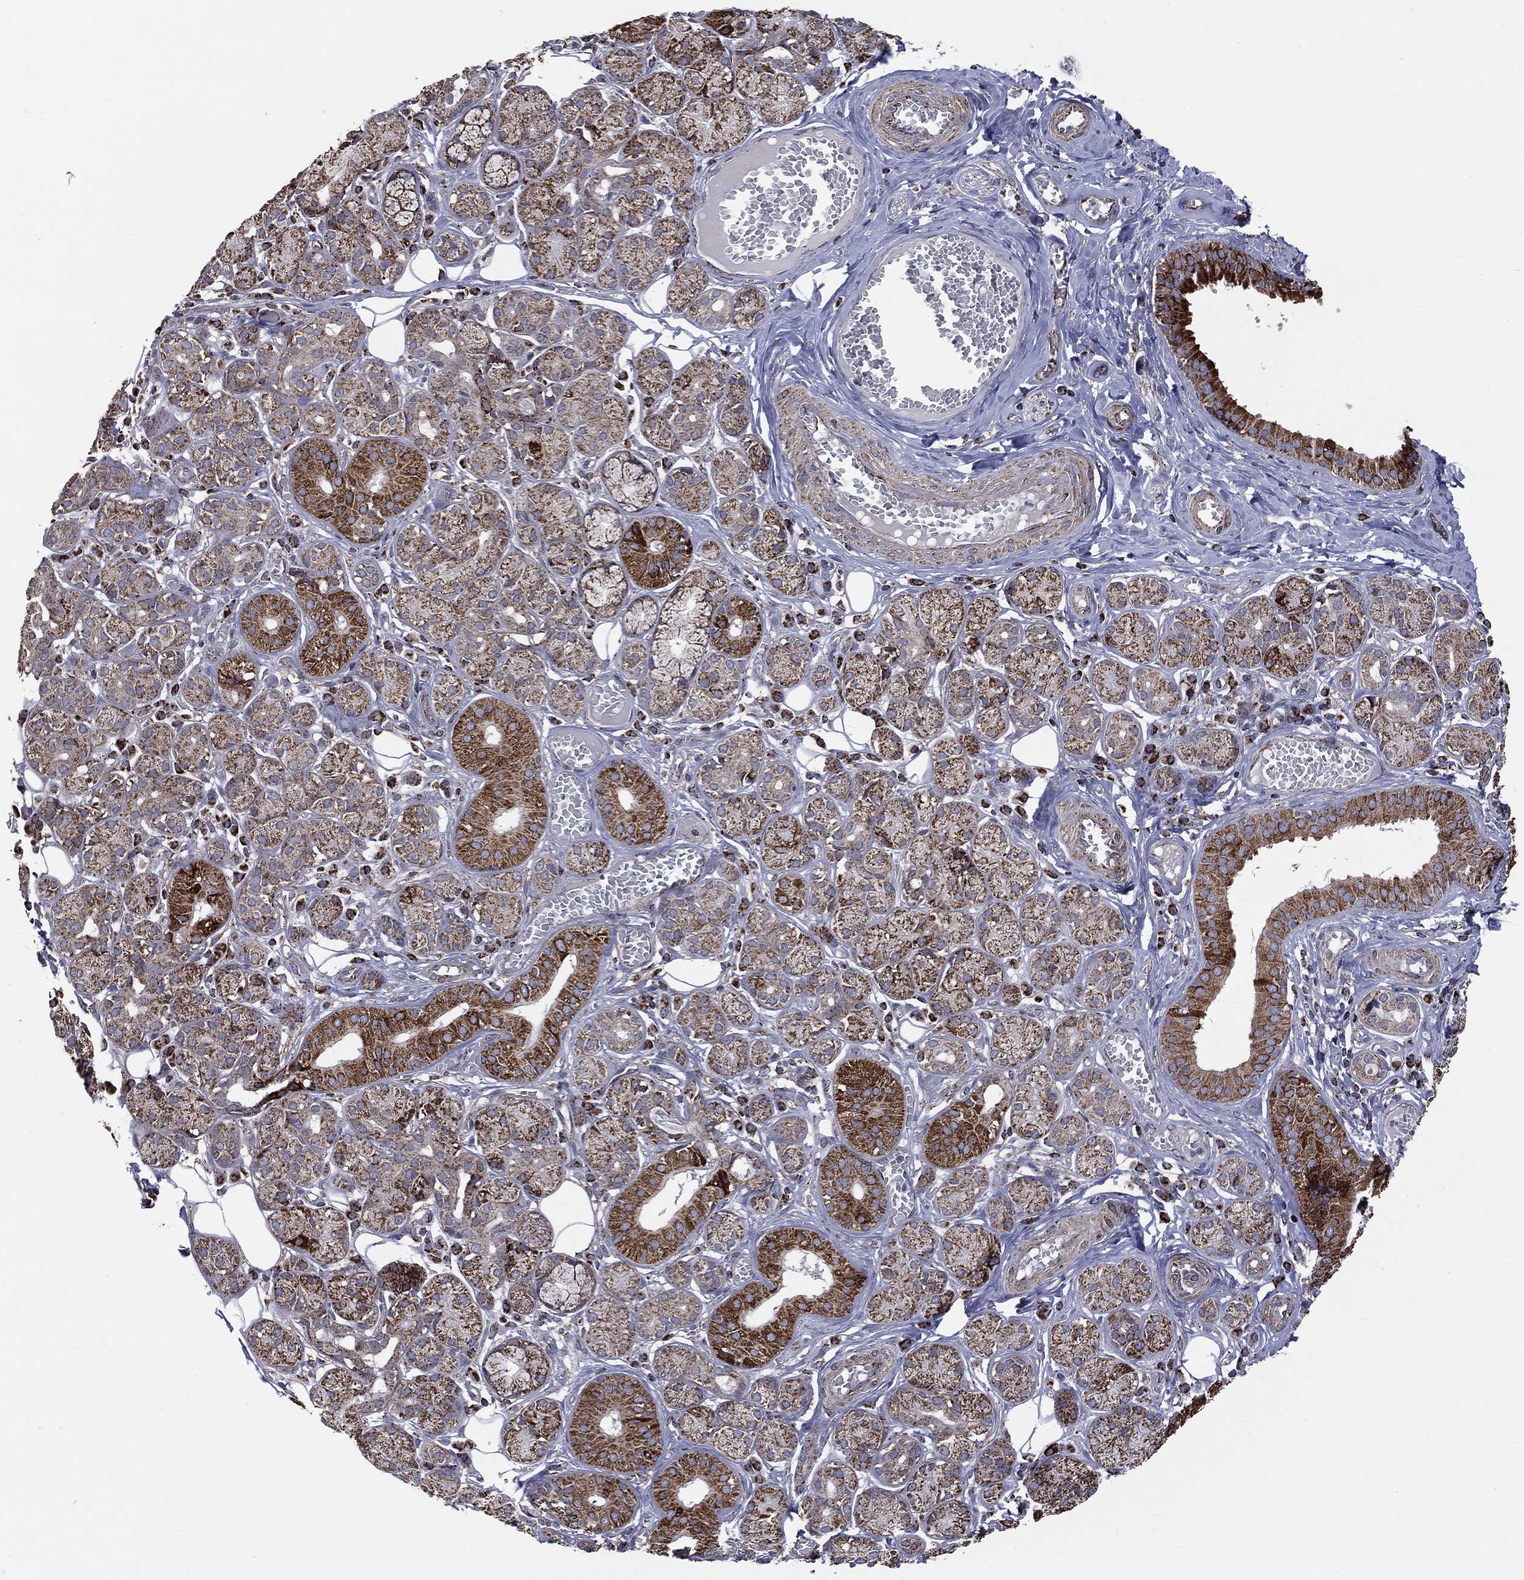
{"staining": {"intensity": "strong", "quantity": "25%-75%", "location": "cytoplasmic/membranous"}, "tissue": "salivary gland", "cell_type": "Glandular cells", "image_type": "normal", "snomed": [{"axis": "morphology", "description": "Normal tissue, NOS"}, {"axis": "topography", "description": "Salivary gland"}], "caption": "High-power microscopy captured an IHC micrograph of normal salivary gland, revealing strong cytoplasmic/membranous expression in about 25%-75% of glandular cells. (brown staining indicates protein expression, while blue staining denotes nuclei).", "gene": "GOT2", "patient": {"sex": "male", "age": 71}}